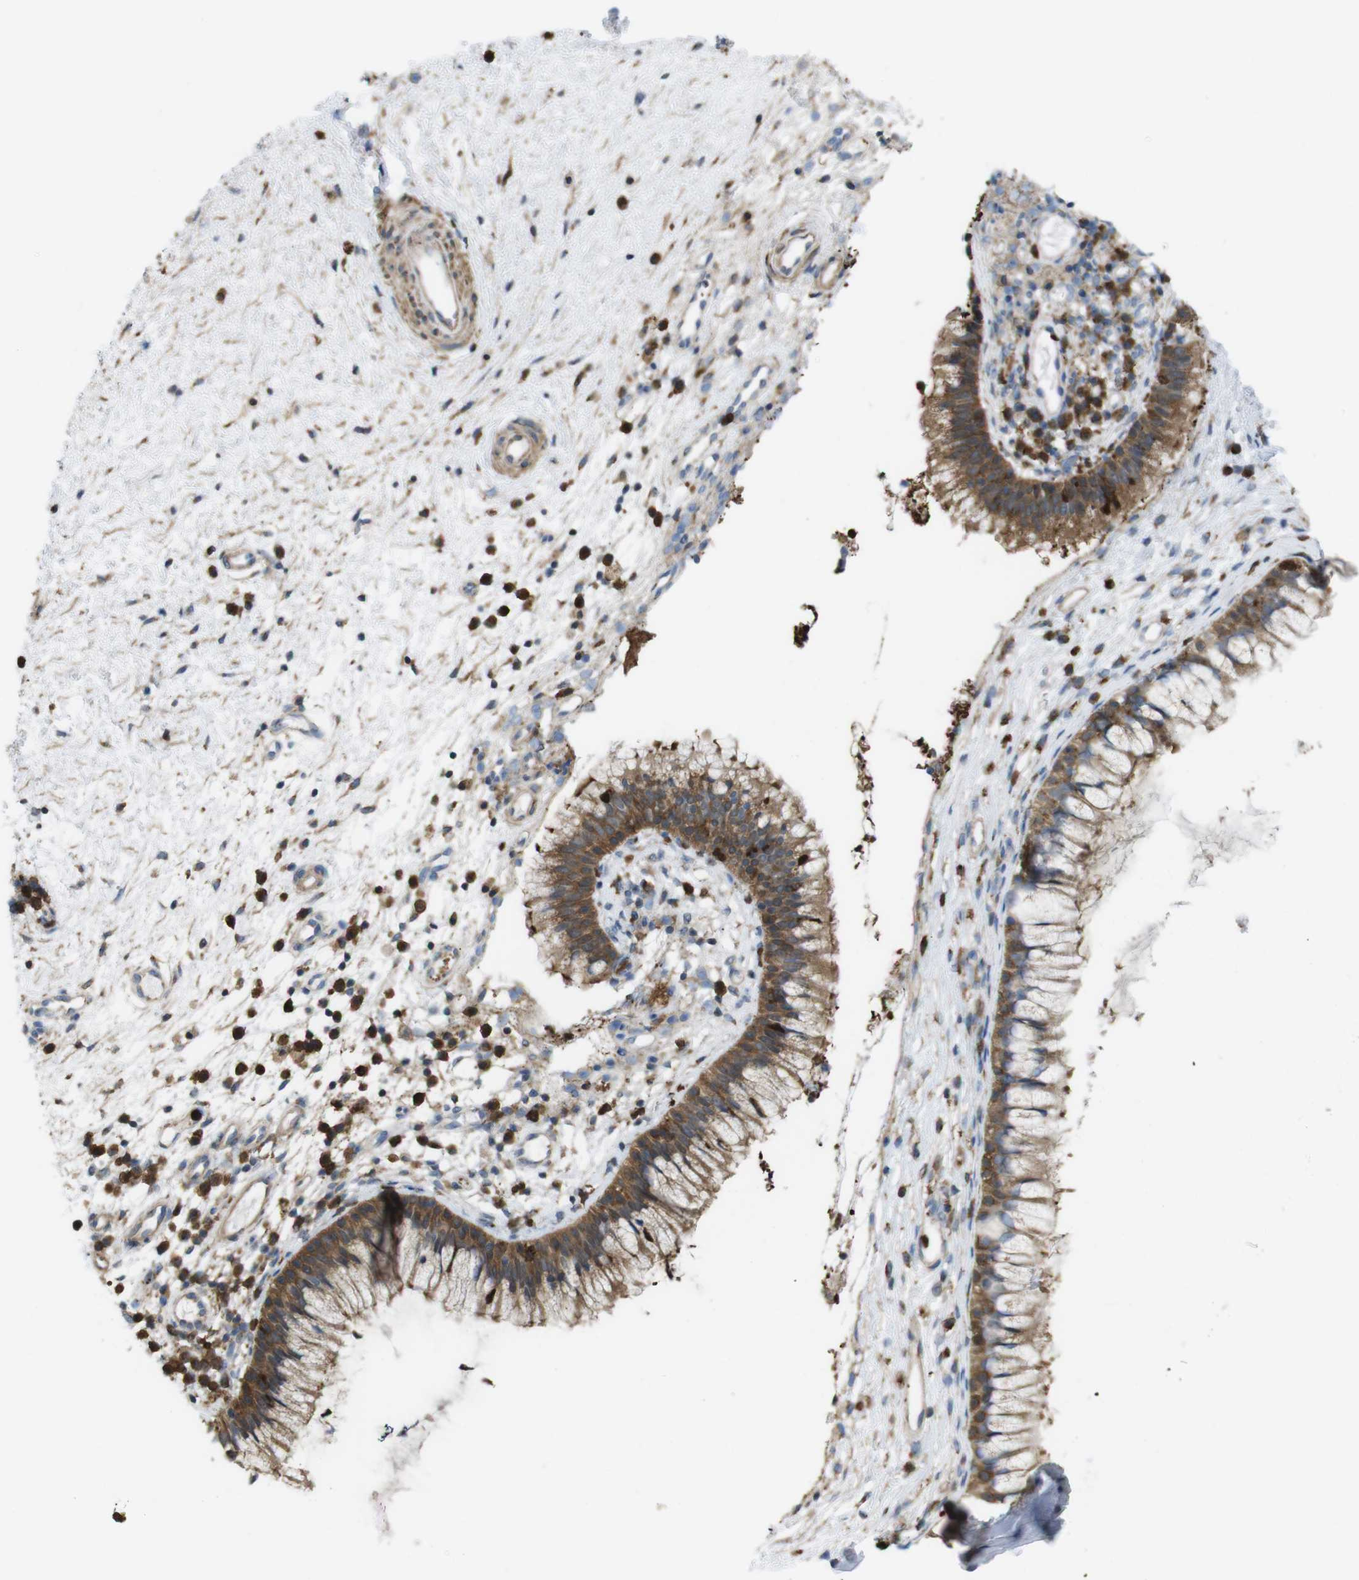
{"staining": {"intensity": "moderate", "quantity": ">75%", "location": "cytoplasmic/membranous"}, "tissue": "nasopharynx", "cell_type": "Respiratory epithelial cells", "image_type": "normal", "snomed": [{"axis": "morphology", "description": "Normal tissue, NOS"}, {"axis": "topography", "description": "Nasopharynx"}], "caption": "About >75% of respiratory epithelial cells in unremarkable human nasopharynx exhibit moderate cytoplasmic/membranous protein staining as visualized by brown immunohistochemical staining.", "gene": "PRKCD", "patient": {"sex": "male", "age": 21}}